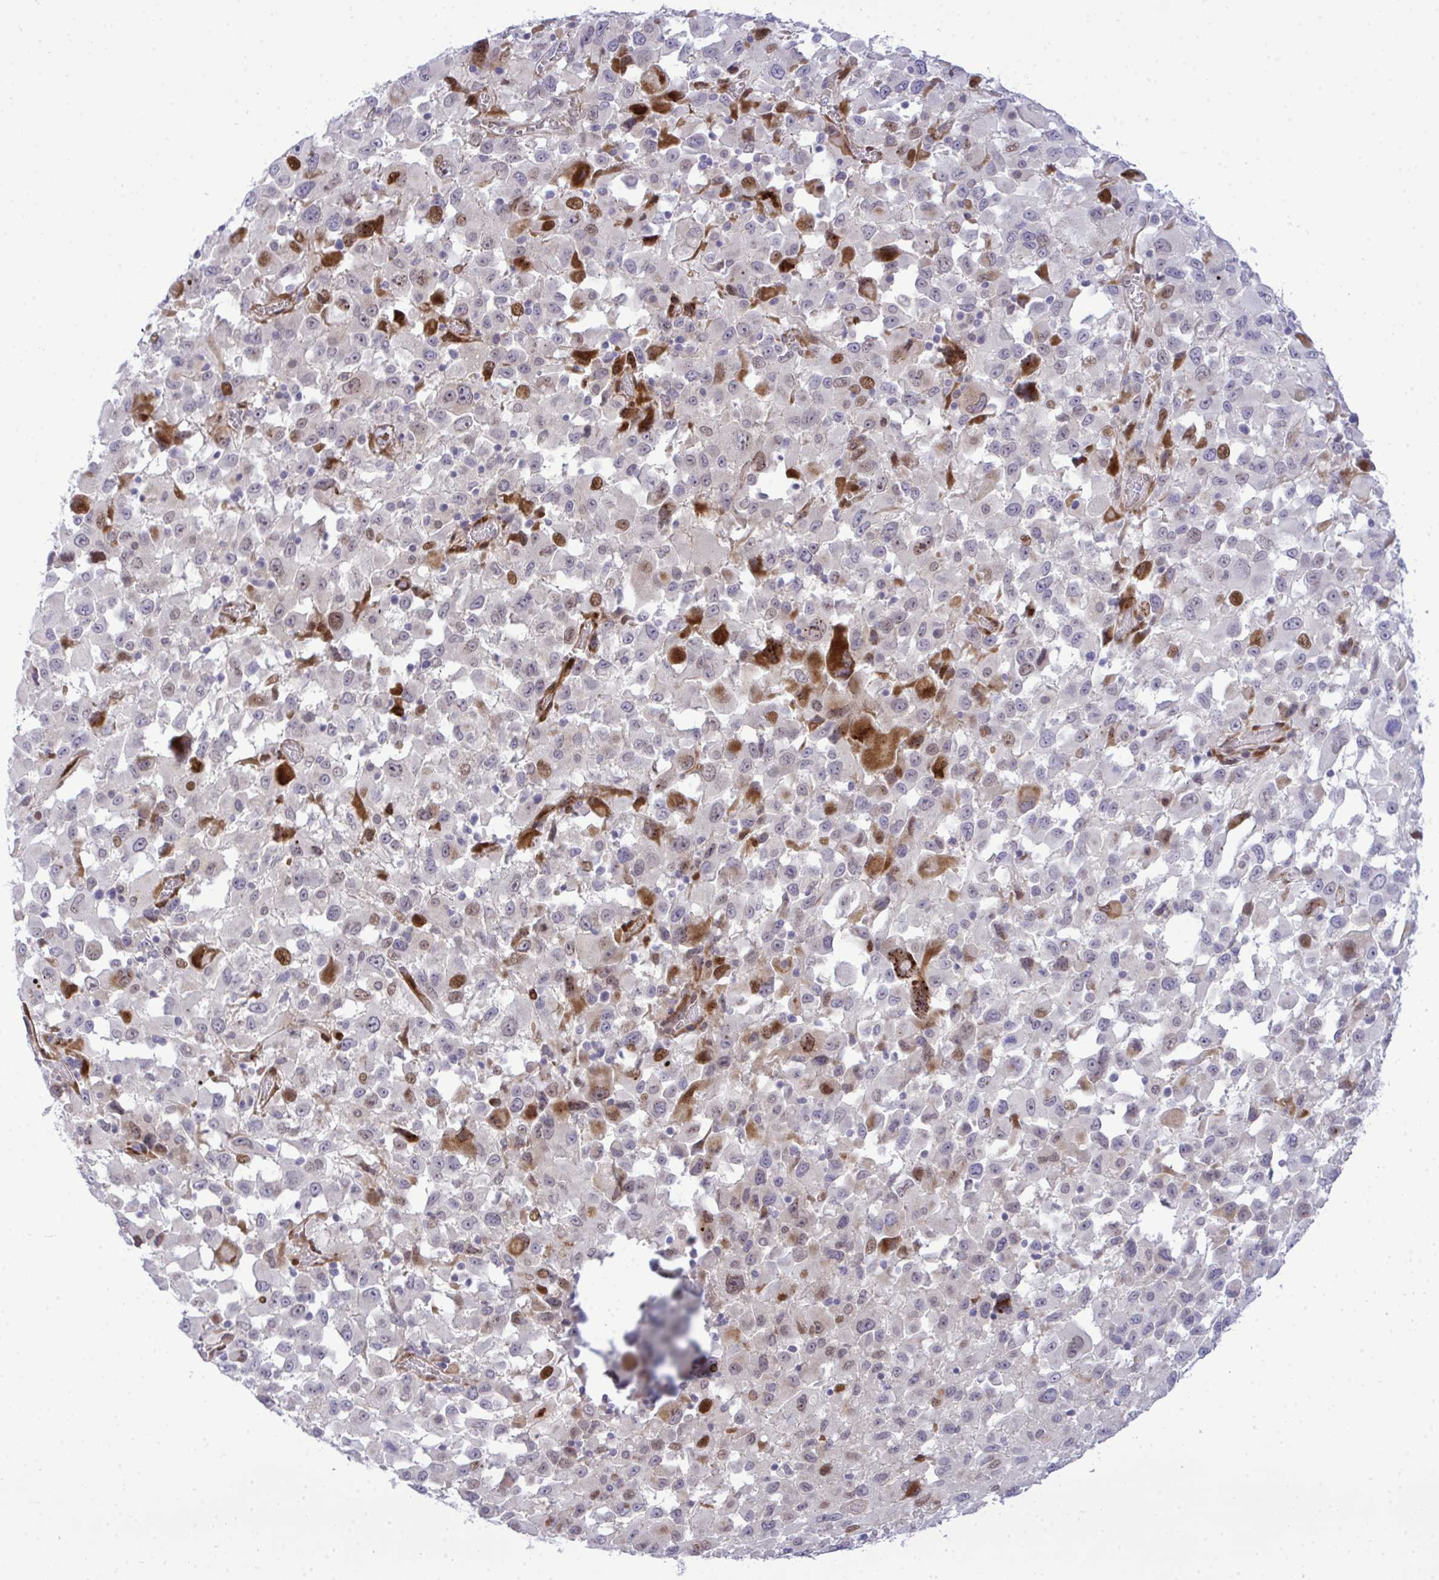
{"staining": {"intensity": "strong", "quantity": "<25%", "location": "cytoplasmic/membranous,nuclear"}, "tissue": "melanoma", "cell_type": "Tumor cells", "image_type": "cancer", "snomed": [{"axis": "morphology", "description": "Malignant melanoma, Metastatic site"}, {"axis": "topography", "description": "Soft tissue"}], "caption": "IHC micrograph of human malignant melanoma (metastatic site) stained for a protein (brown), which demonstrates medium levels of strong cytoplasmic/membranous and nuclear positivity in about <25% of tumor cells.", "gene": "CASTOR2", "patient": {"sex": "male", "age": 50}}